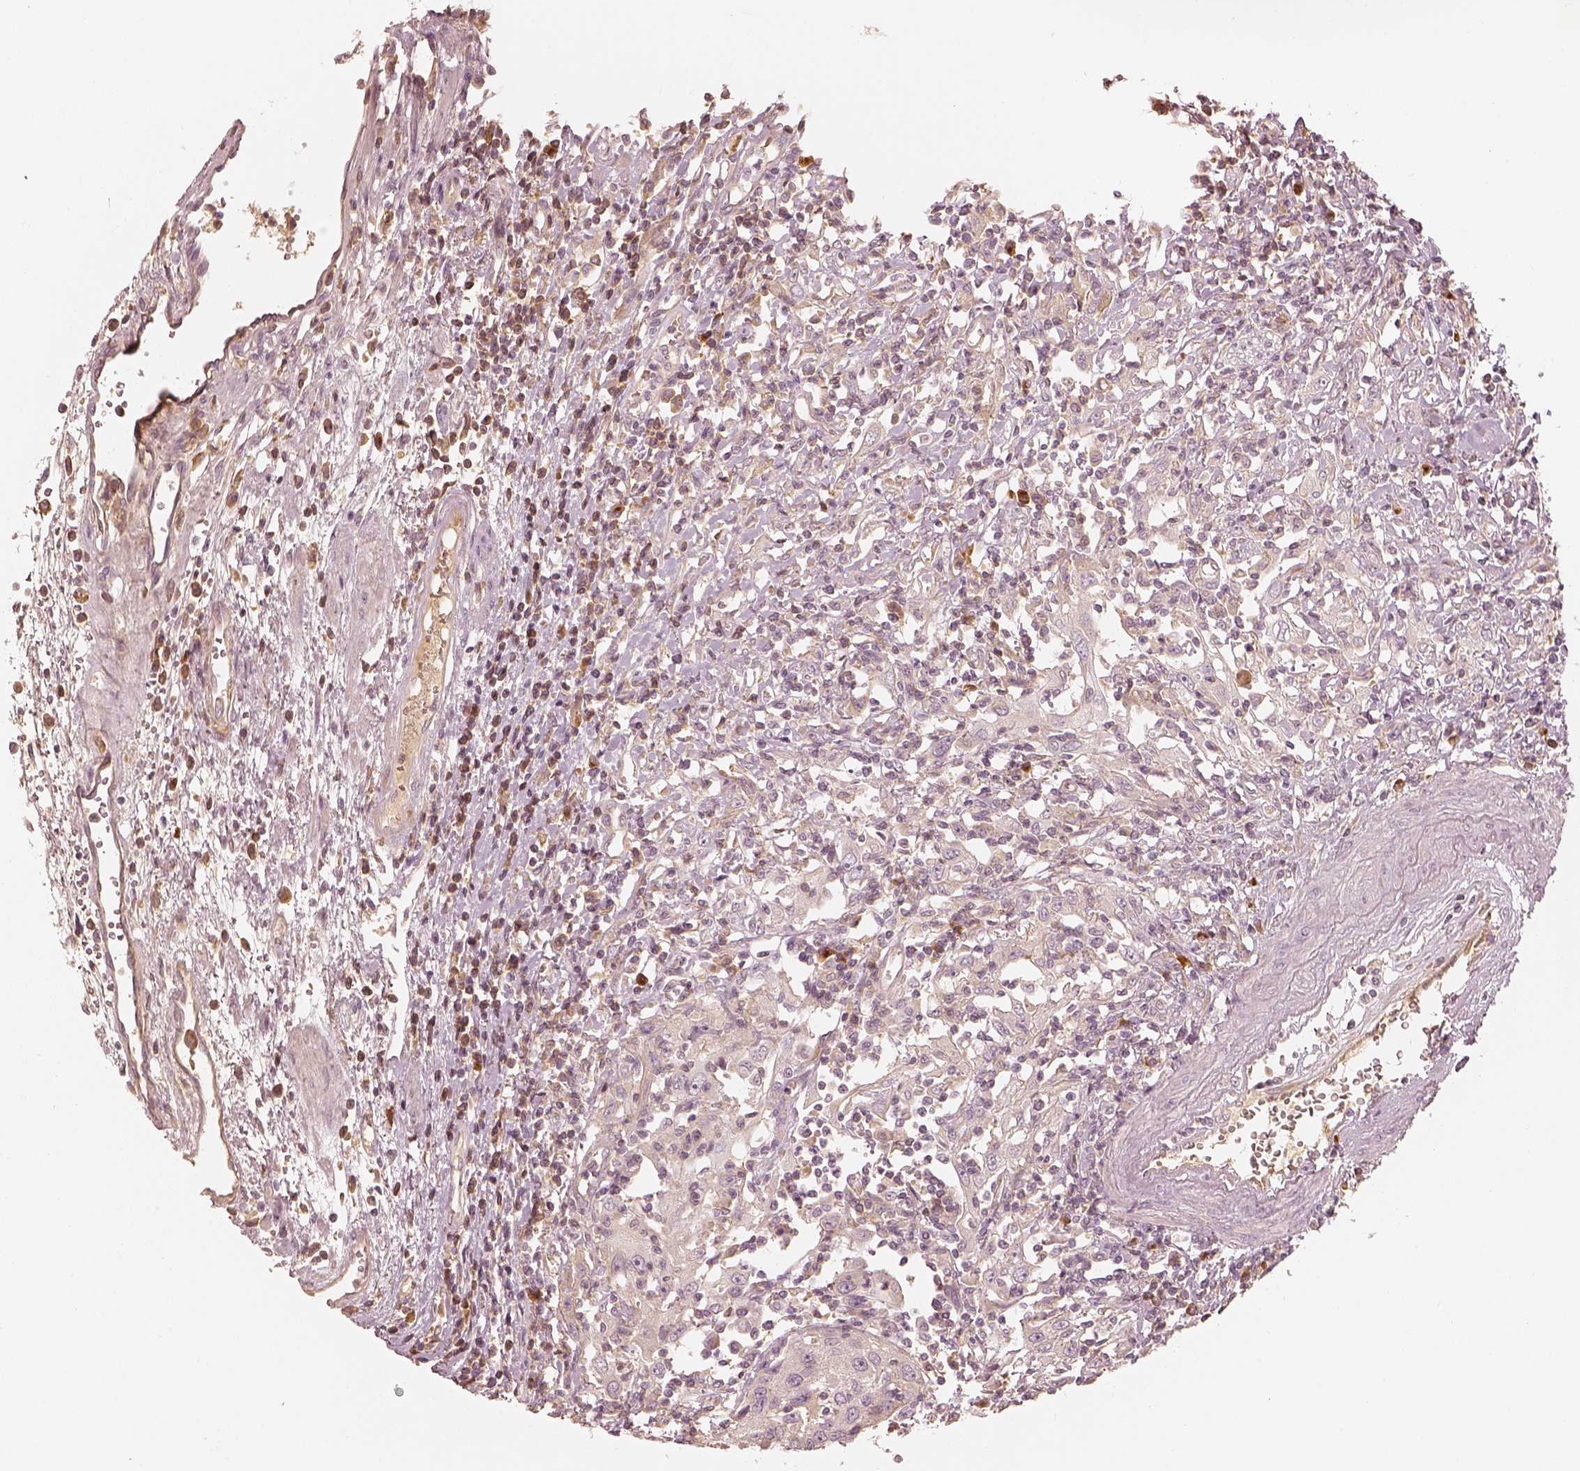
{"staining": {"intensity": "weak", "quantity": "<25%", "location": "cytoplasmic/membranous"}, "tissue": "urothelial cancer", "cell_type": "Tumor cells", "image_type": "cancer", "snomed": [{"axis": "morphology", "description": "Urothelial carcinoma, High grade"}, {"axis": "topography", "description": "Urinary bladder"}], "caption": "An image of human urothelial carcinoma (high-grade) is negative for staining in tumor cells. Nuclei are stained in blue.", "gene": "GORASP2", "patient": {"sex": "female", "age": 85}}